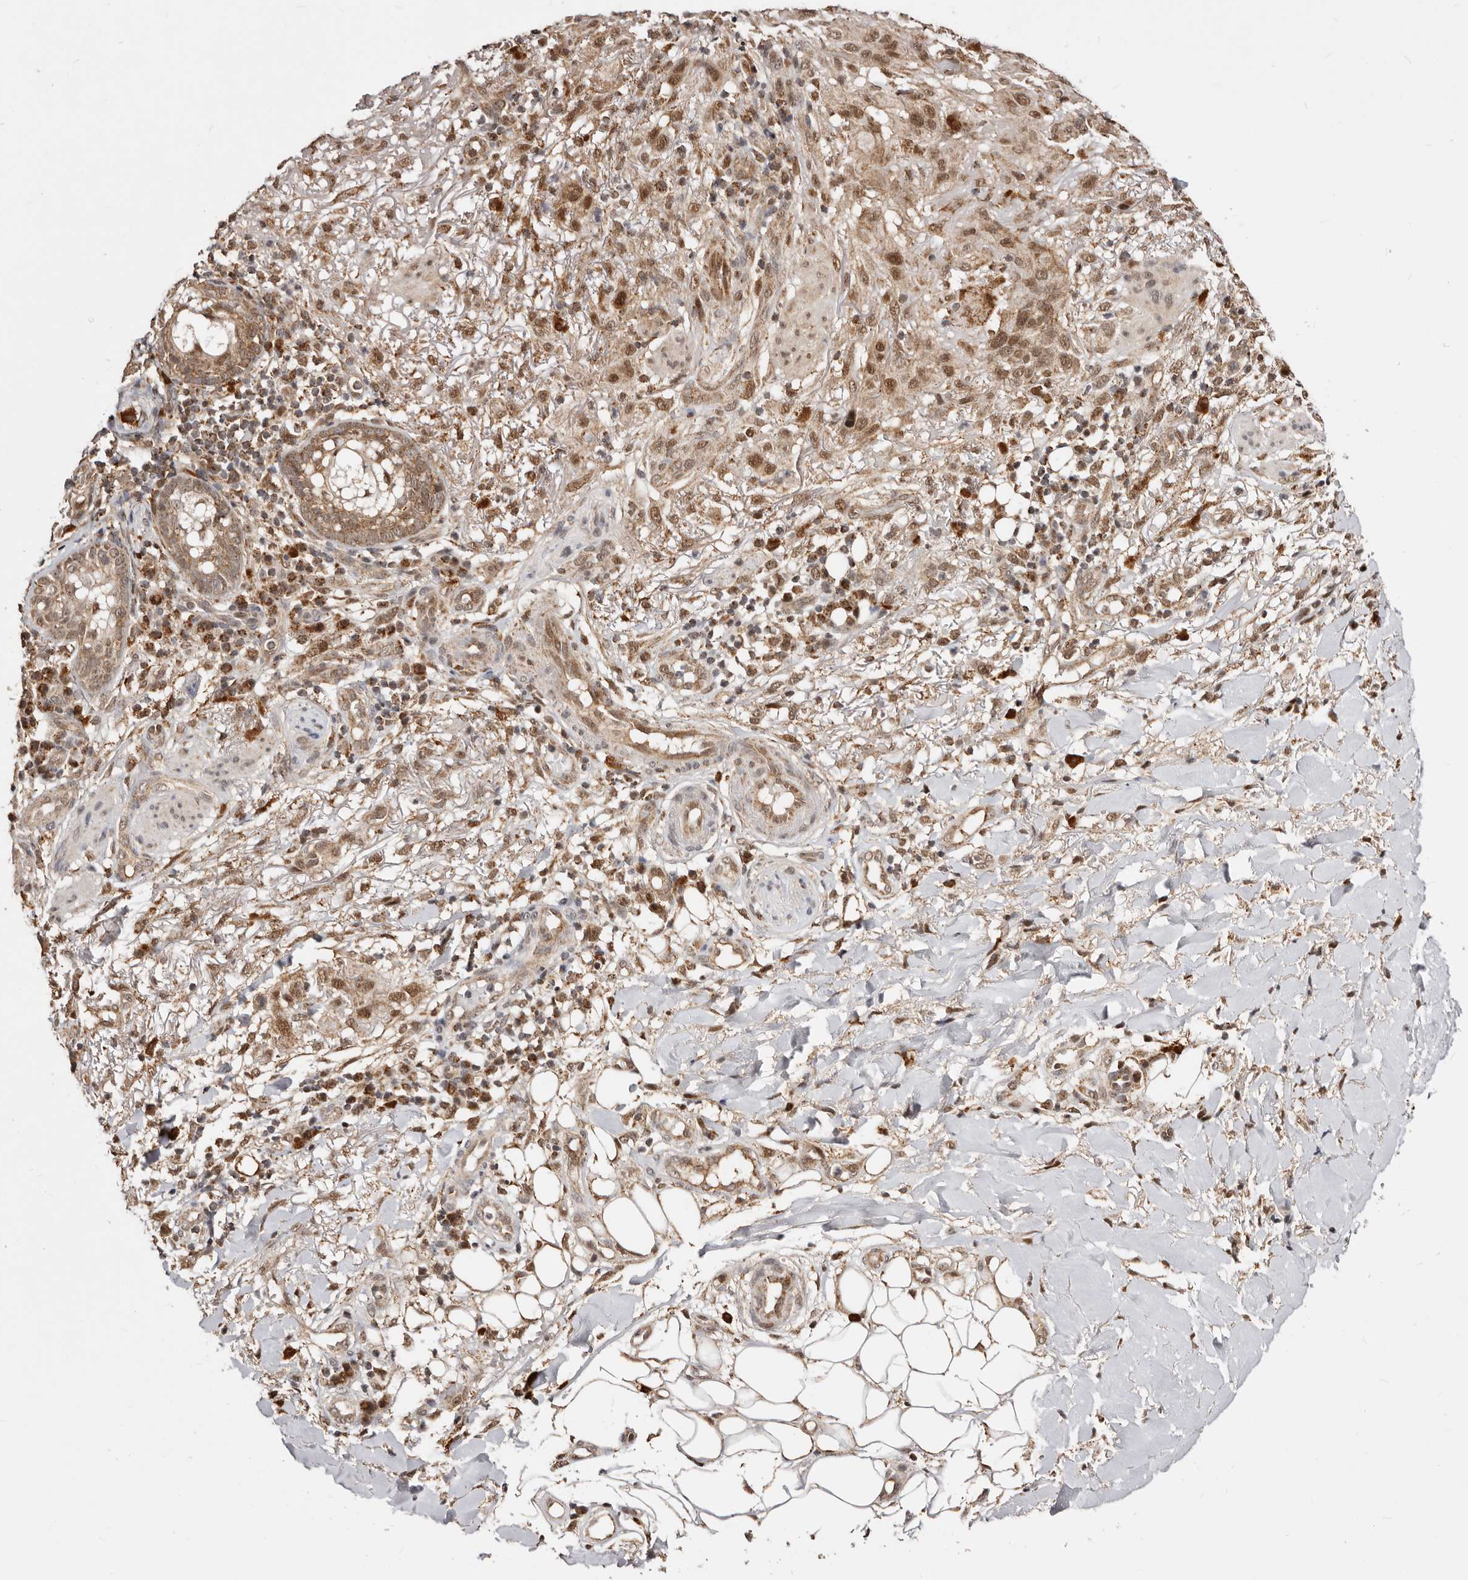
{"staining": {"intensity": "moderate", "quantity": ">75%", "location": "cytoplasmic/membranous,nuclear"}, "tissue": "skin cancer", "cell_type": "Tumor cells", "image_type": "cancer", "snomed": [{"axis": "morphology", "description": "Normal tissue, NOS"}, {"axis": "morphology", "description": "Squamous cell carcinoma, NOS"}, {"axis": "topography", "description": "Skin"}], "caption": "A micrograph of human squamous cell carcinoma (skin) stained for a protein displays moderate cytoplasmic/membranous and nuclear brown staining in tumor cells. The staining was performed using DAB to visualize the protein expression in brown, while the nuclei were stained in blue with hematoxylin (Magnification: 20x).", "gene": "SEC14L1", "patient": {"sex": "female", "age": 96}}